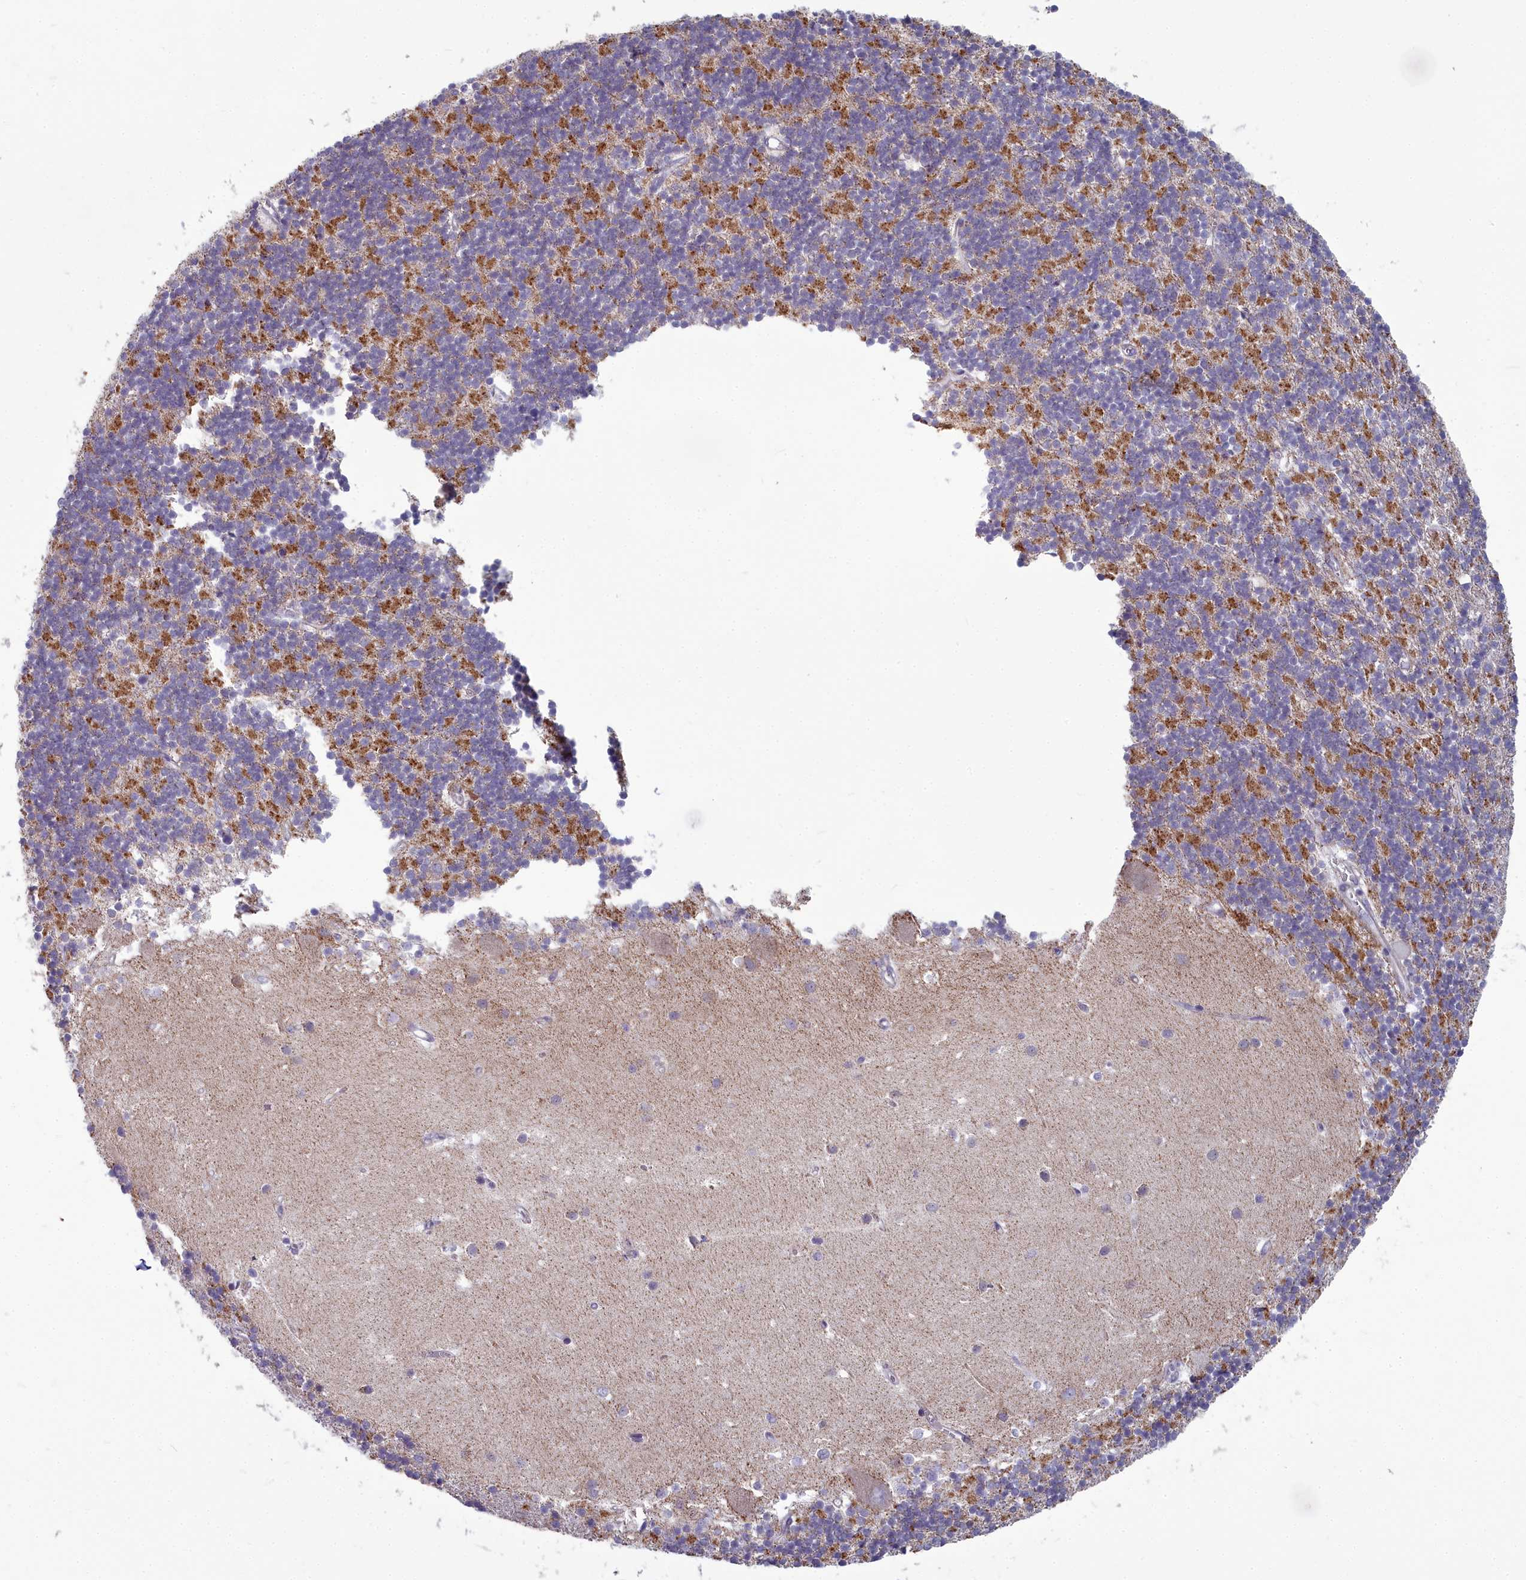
{"staining": {"intensity": "moderate", "quantity": "<25%", "location": "cytoplasmic/membranous"}, "tissue": "cerebellum", "cell_type": "Cells in granular layer", "image_type": "normal", "snomed": [{"axis": "morphology", "description": "Normal tissue, NOS"}, {"axis": "topography", "description": "Cerebellum"}], "caption": "Immunohistochemistry (IHC) (DAB (3,3'-diaminobenzidine)) staining of unremarkable cerebellum exhibits moderate cytoplasmic/membranous protein staining in about <25% of cells in granular layer.", "gene": "INSYN2A", "patient": {"sex": "male", "age": 54}}